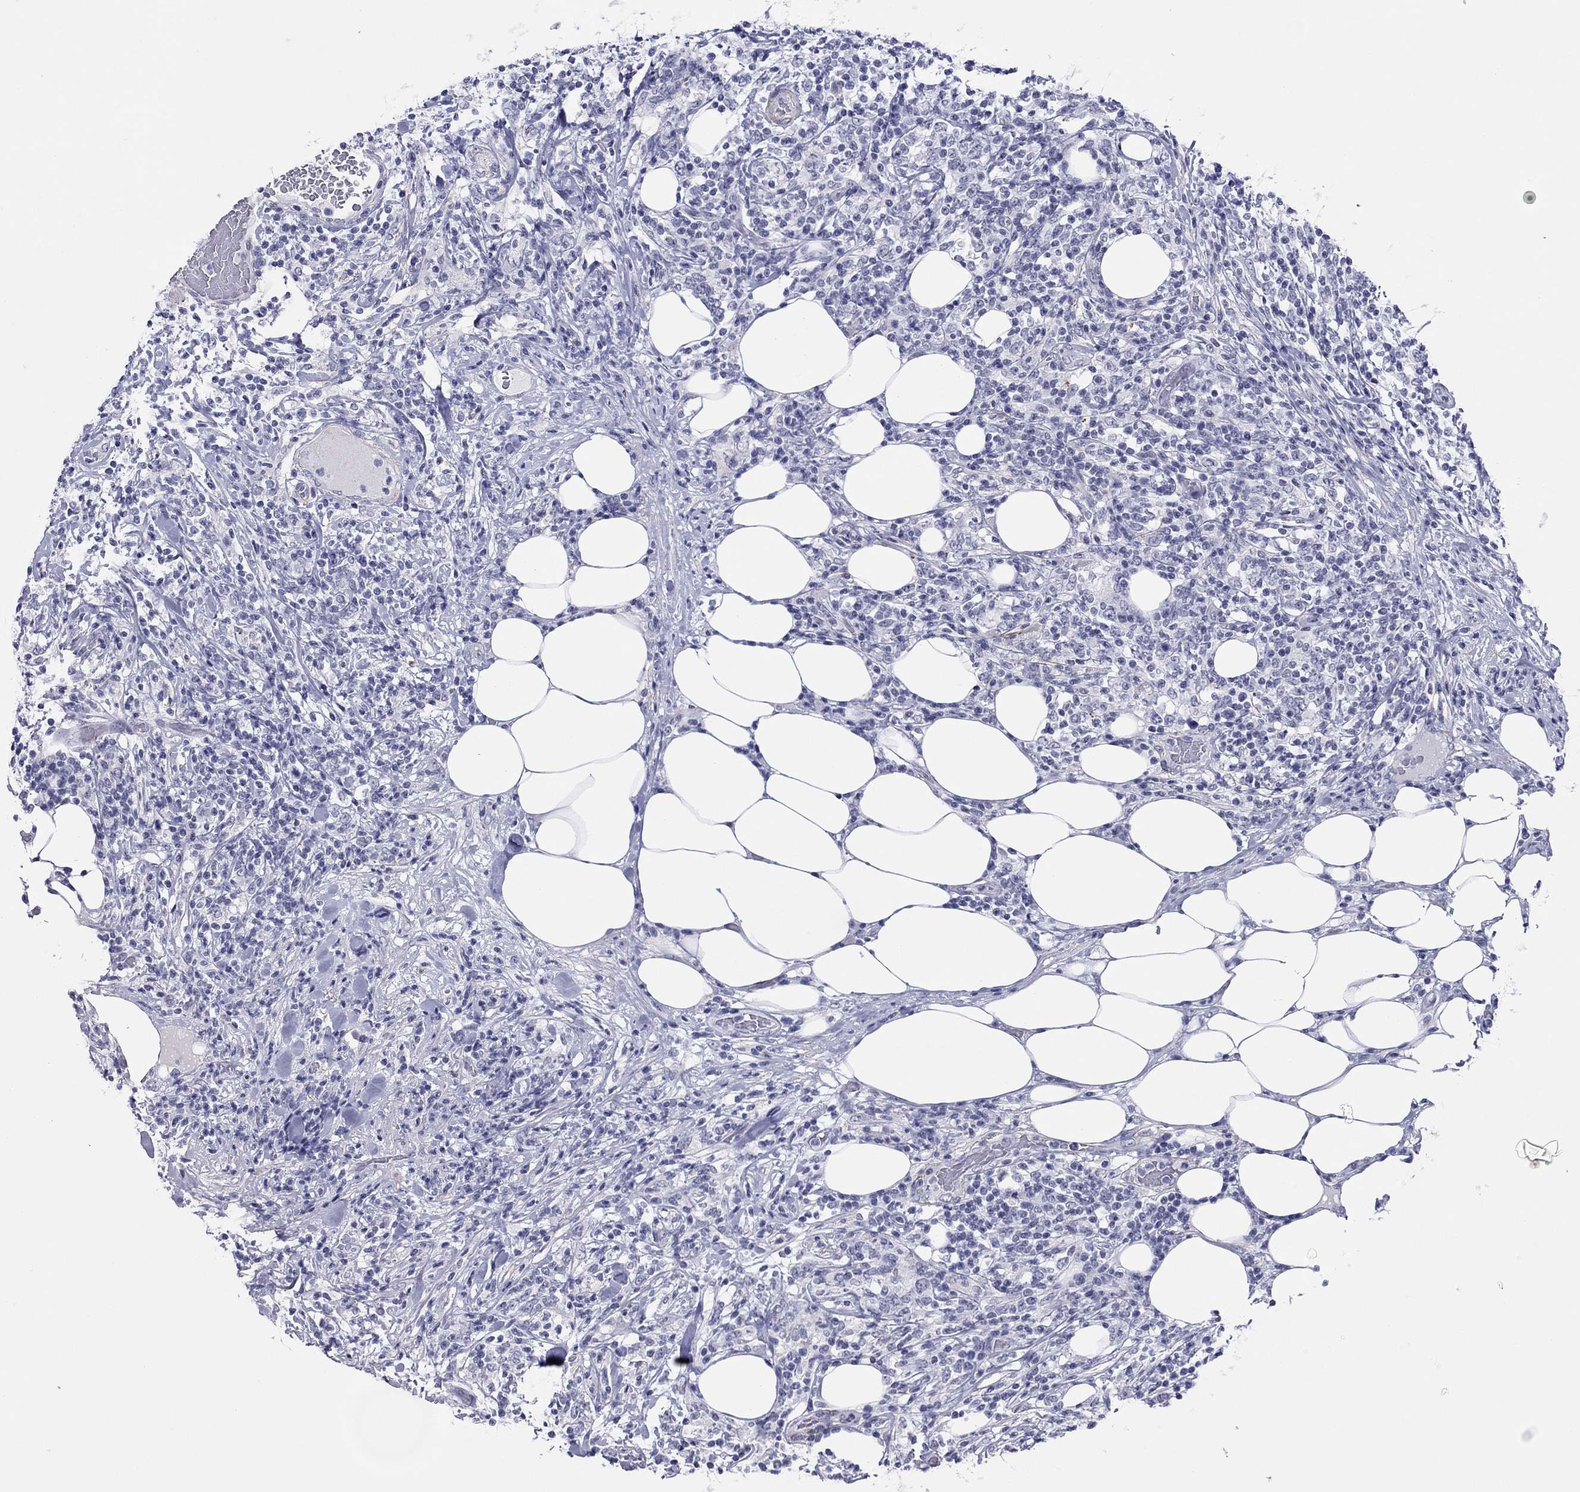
{"staining": {"intensity": "negative", "quantity": "none", "location": "none"}, "tissue": "lymphoma", "cell_type": "Tumor cells", "image_type": "cancer", "snomed": [{"axis": "morphology", "description": "Malignant lymphoma, non-Hodgkin's type, High grade"}, {"axis": "topography", "description": "Lymph node"}], "caption": "Immunohistochemistry (IHC) photomicrograph of neoplastic tissue: human lymphoma stained with DAB demonstrates no significant protein staining in tumor cells.", "gene": "MYMX", "patient": {"sex": "female", "age": 84}}